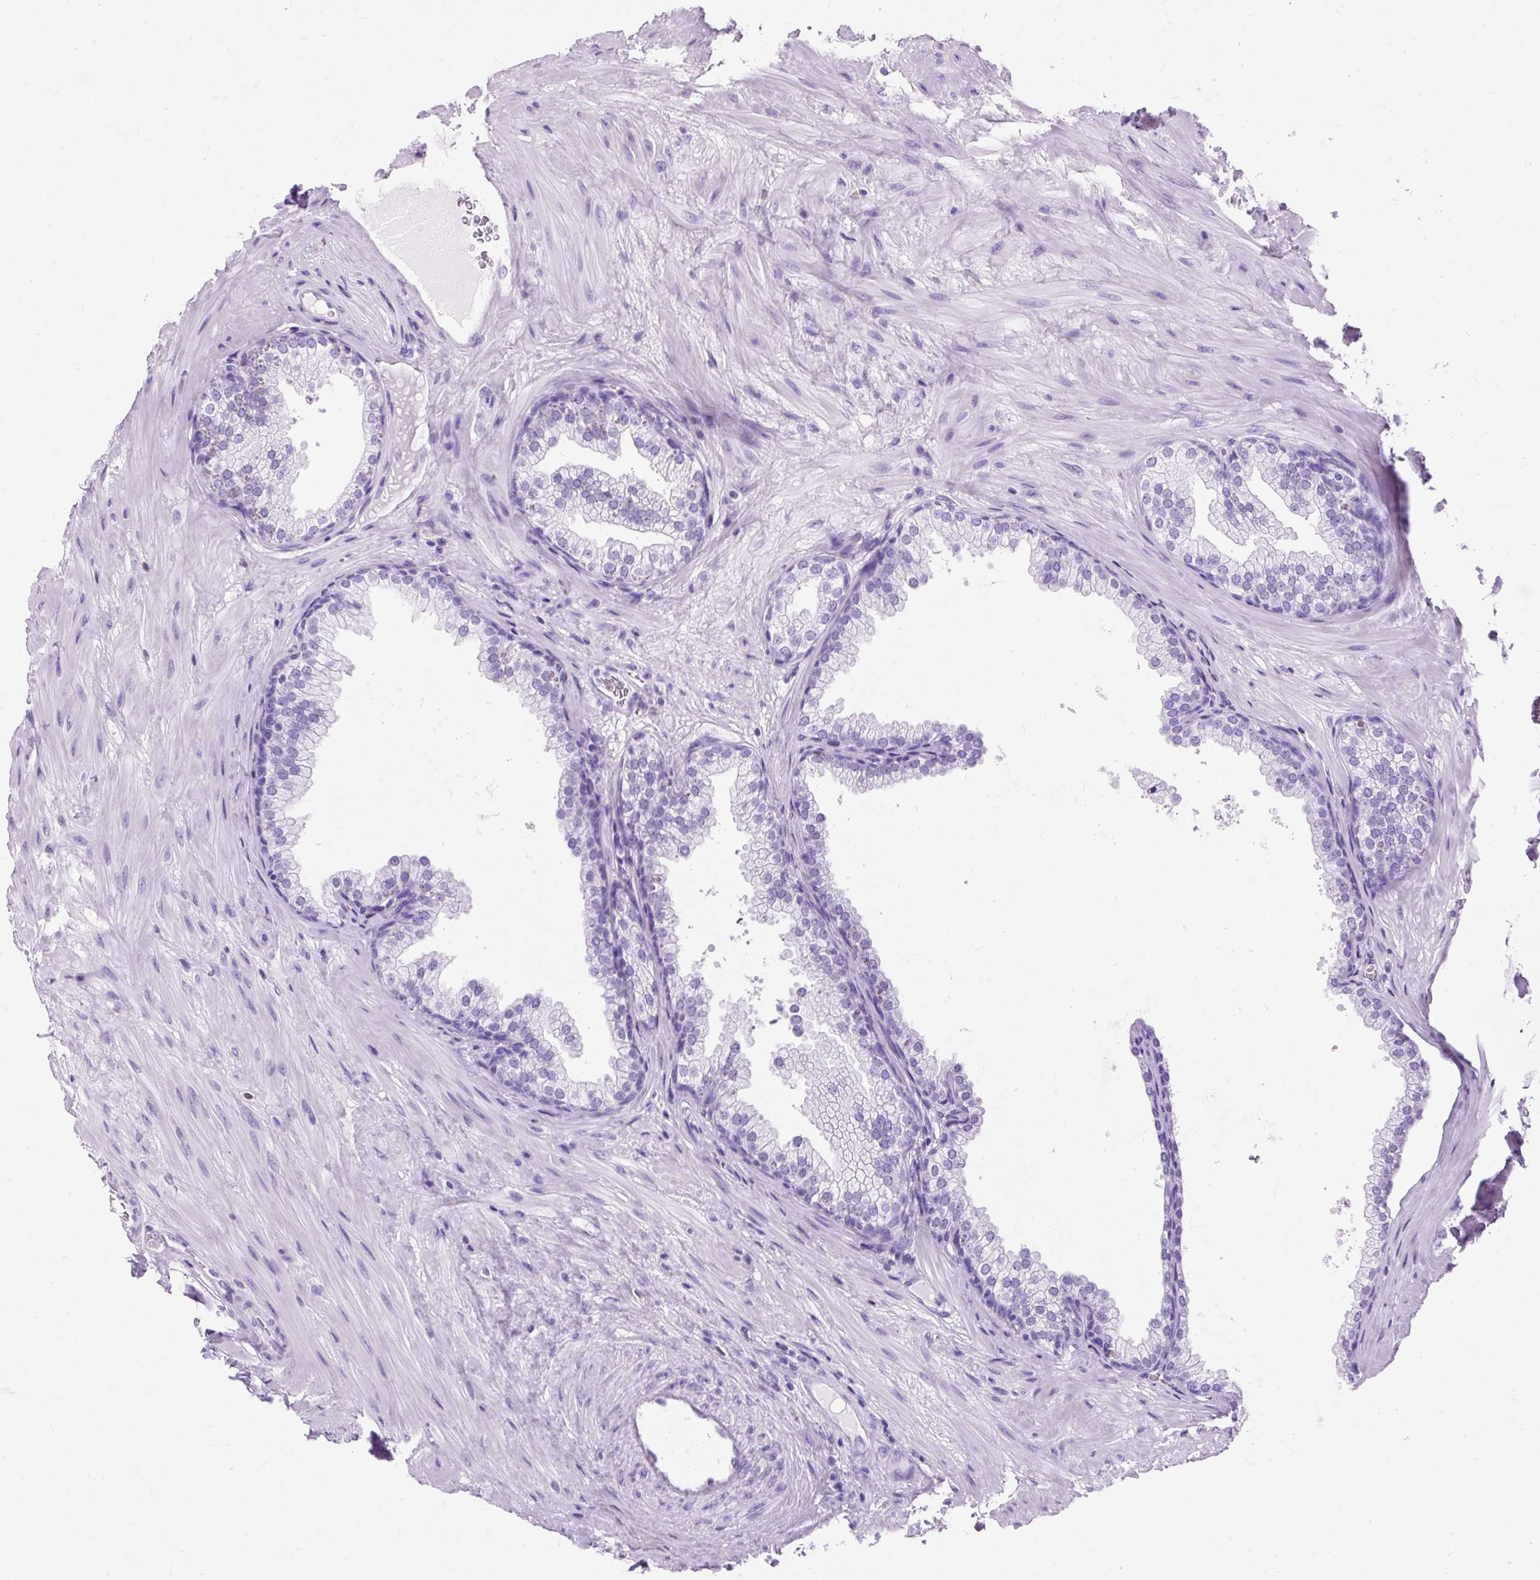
{"staining": {"intensity": "negative", "quantity": "none", "location": "none"}, "tissue": "prostate", "cell_type": "Glandular cells", "image_type": "normal", "snomed": [{"axis": "morphology", "description": "Normal tissue, NOS"}, {"axis": "topography", "description": "Prostate"}], "caption": "IHC image of unremarkable prostate stained for a protein (brown), which shows no expression in glandular cells.", "gene": "PVALB", "patient": {"sex": "male", "age": 37}}